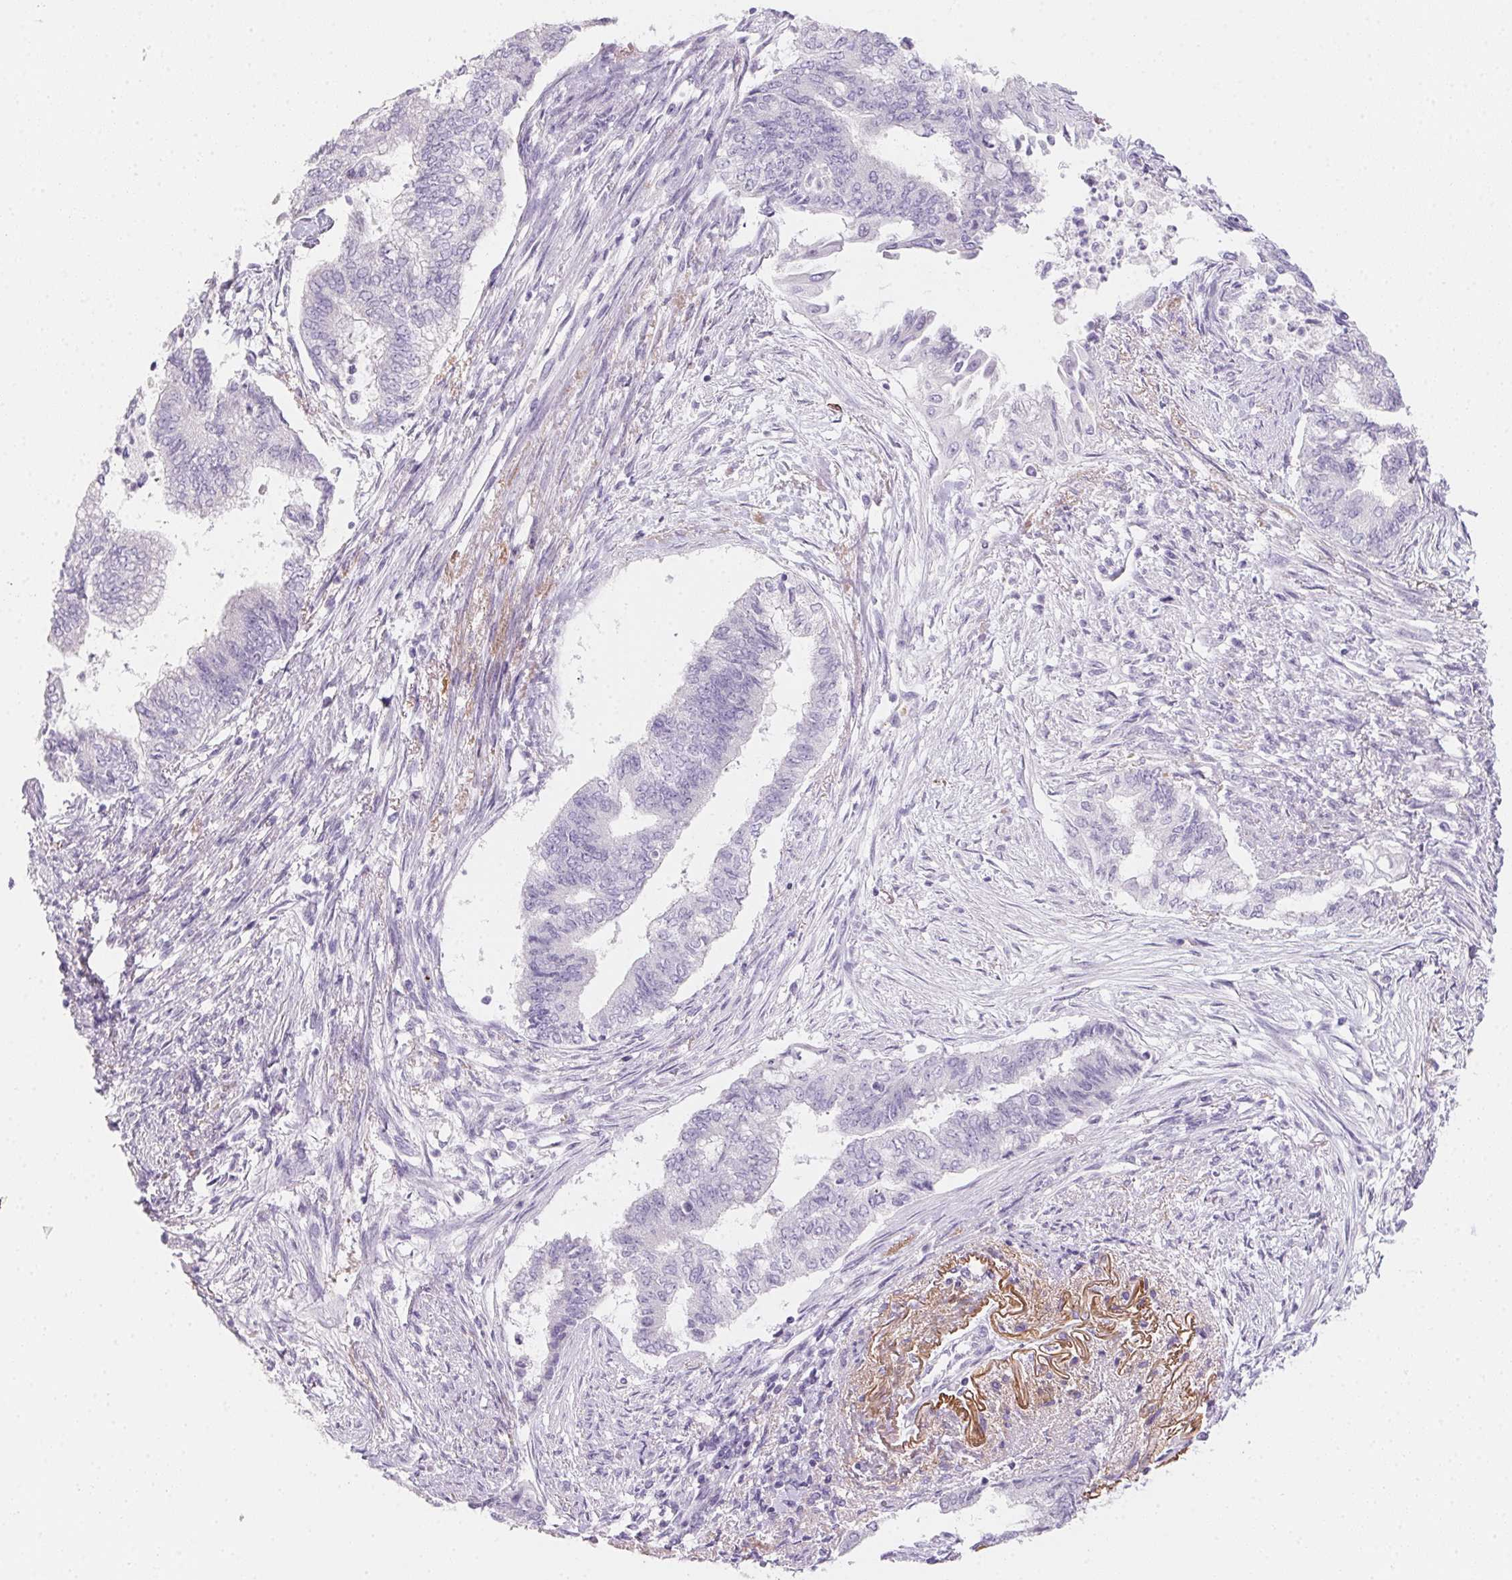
{"staining": {"intensity": "negative", "quantity": "none", "location": "none"}, "tissue": "endometrial cancer", "cell_type": "Tumor cells", "image_type": "cancer", "snomed": [{"axis": "morphology", "description": "Adenocarcinoma, NOS"}, {"axis": "topography", "description": "Endometrium"}], "caption": "There is no significant positivity in tumor cells of endometrial adenocarcinoma. (IHC, brightfield microscopy, high magnification).", "gene": "MYL4", "patient": {"sex": "female", "age": 65}}